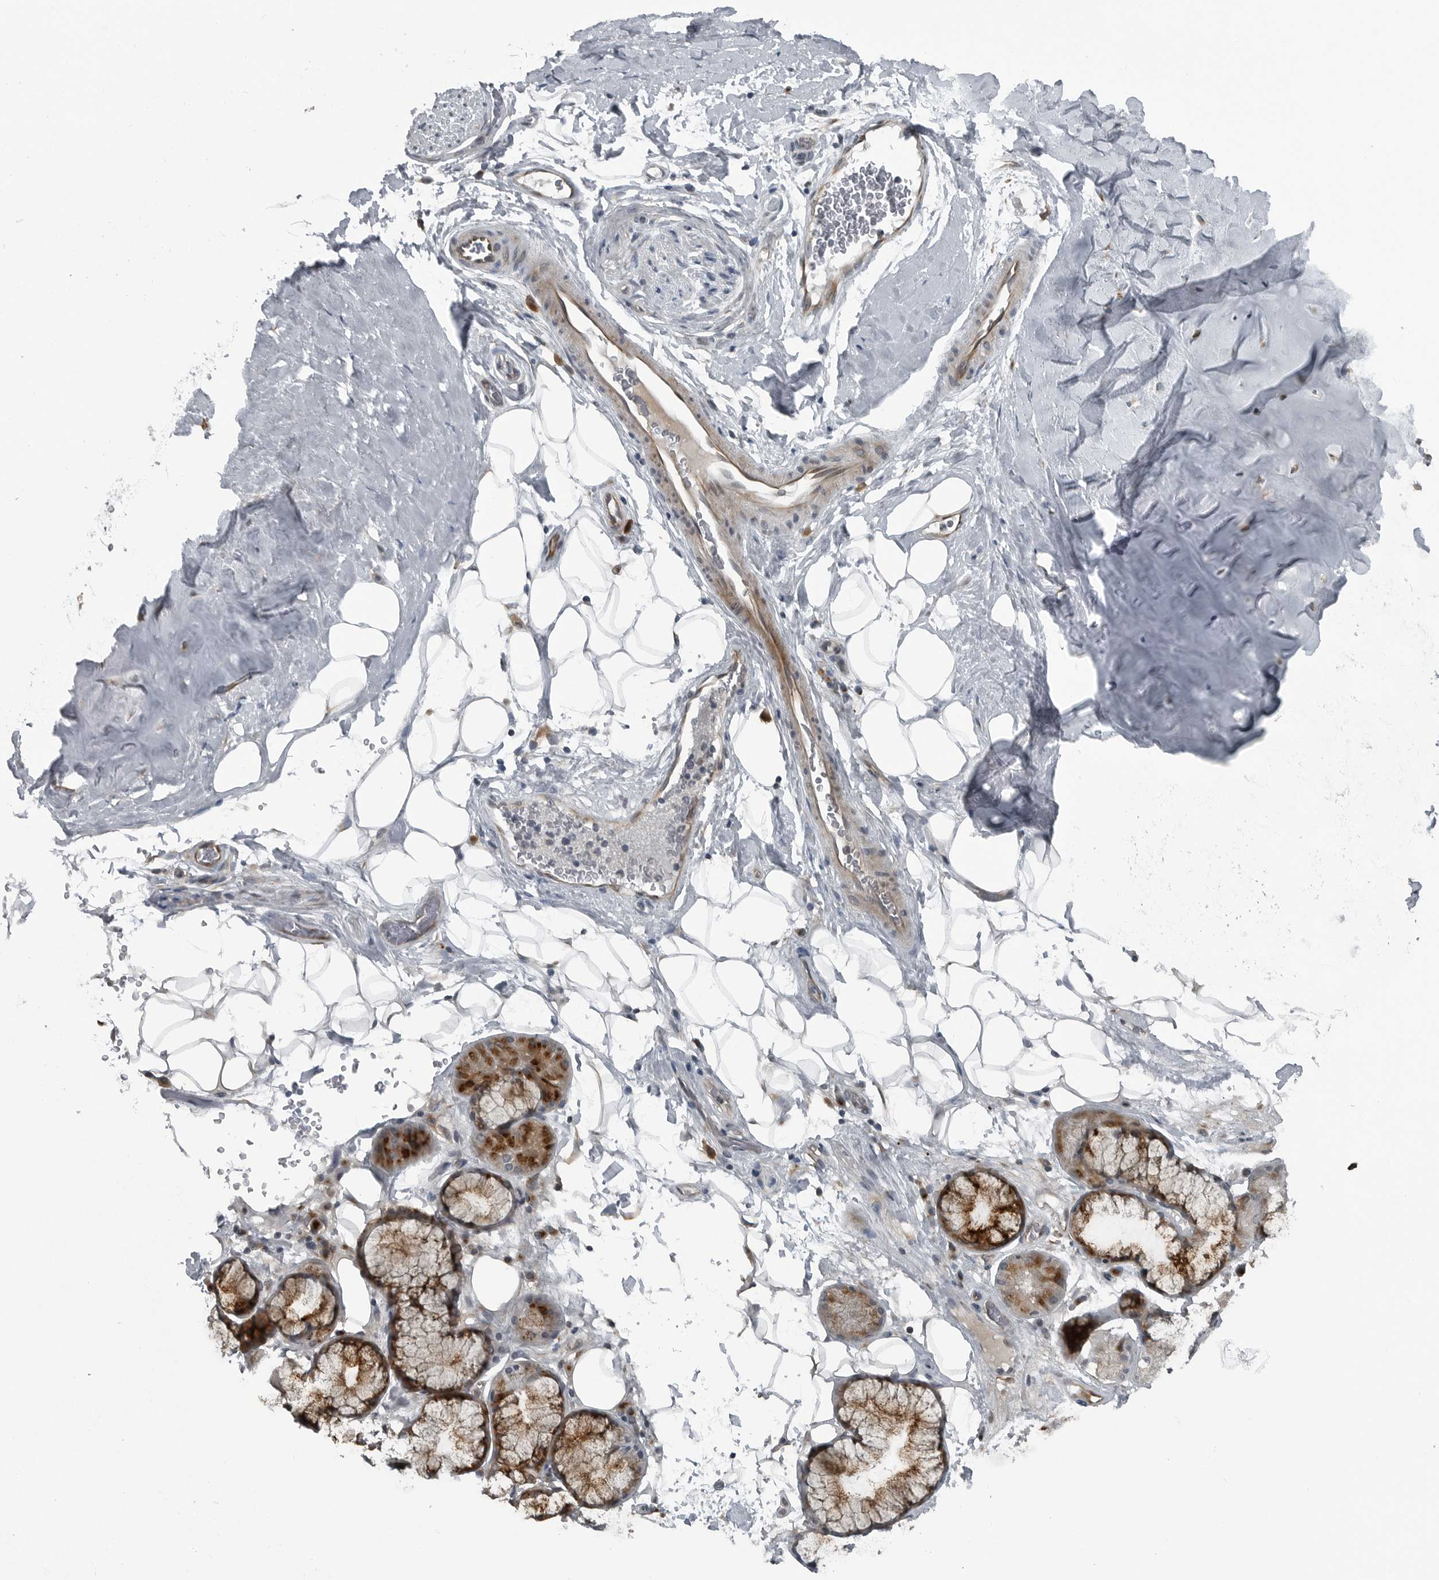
{"staining": {"intensity": "negative", "quantity": "none", "location": "none"}, "tissue": "adipose tissue", "cell_type": "Adipocytes", "image_type": "normal", "snomed": [{"axis": "morphology", "description": "Normal tissue, NOS"}, {"axis": "topography", "description": "Cartilage tissue"}], "caption": "Immunohistochemical staining of normal adipose tissue shows no significant staining in adipocytes.", "gene": "GAK", "patient": {"sex": "female", "age": 63}}